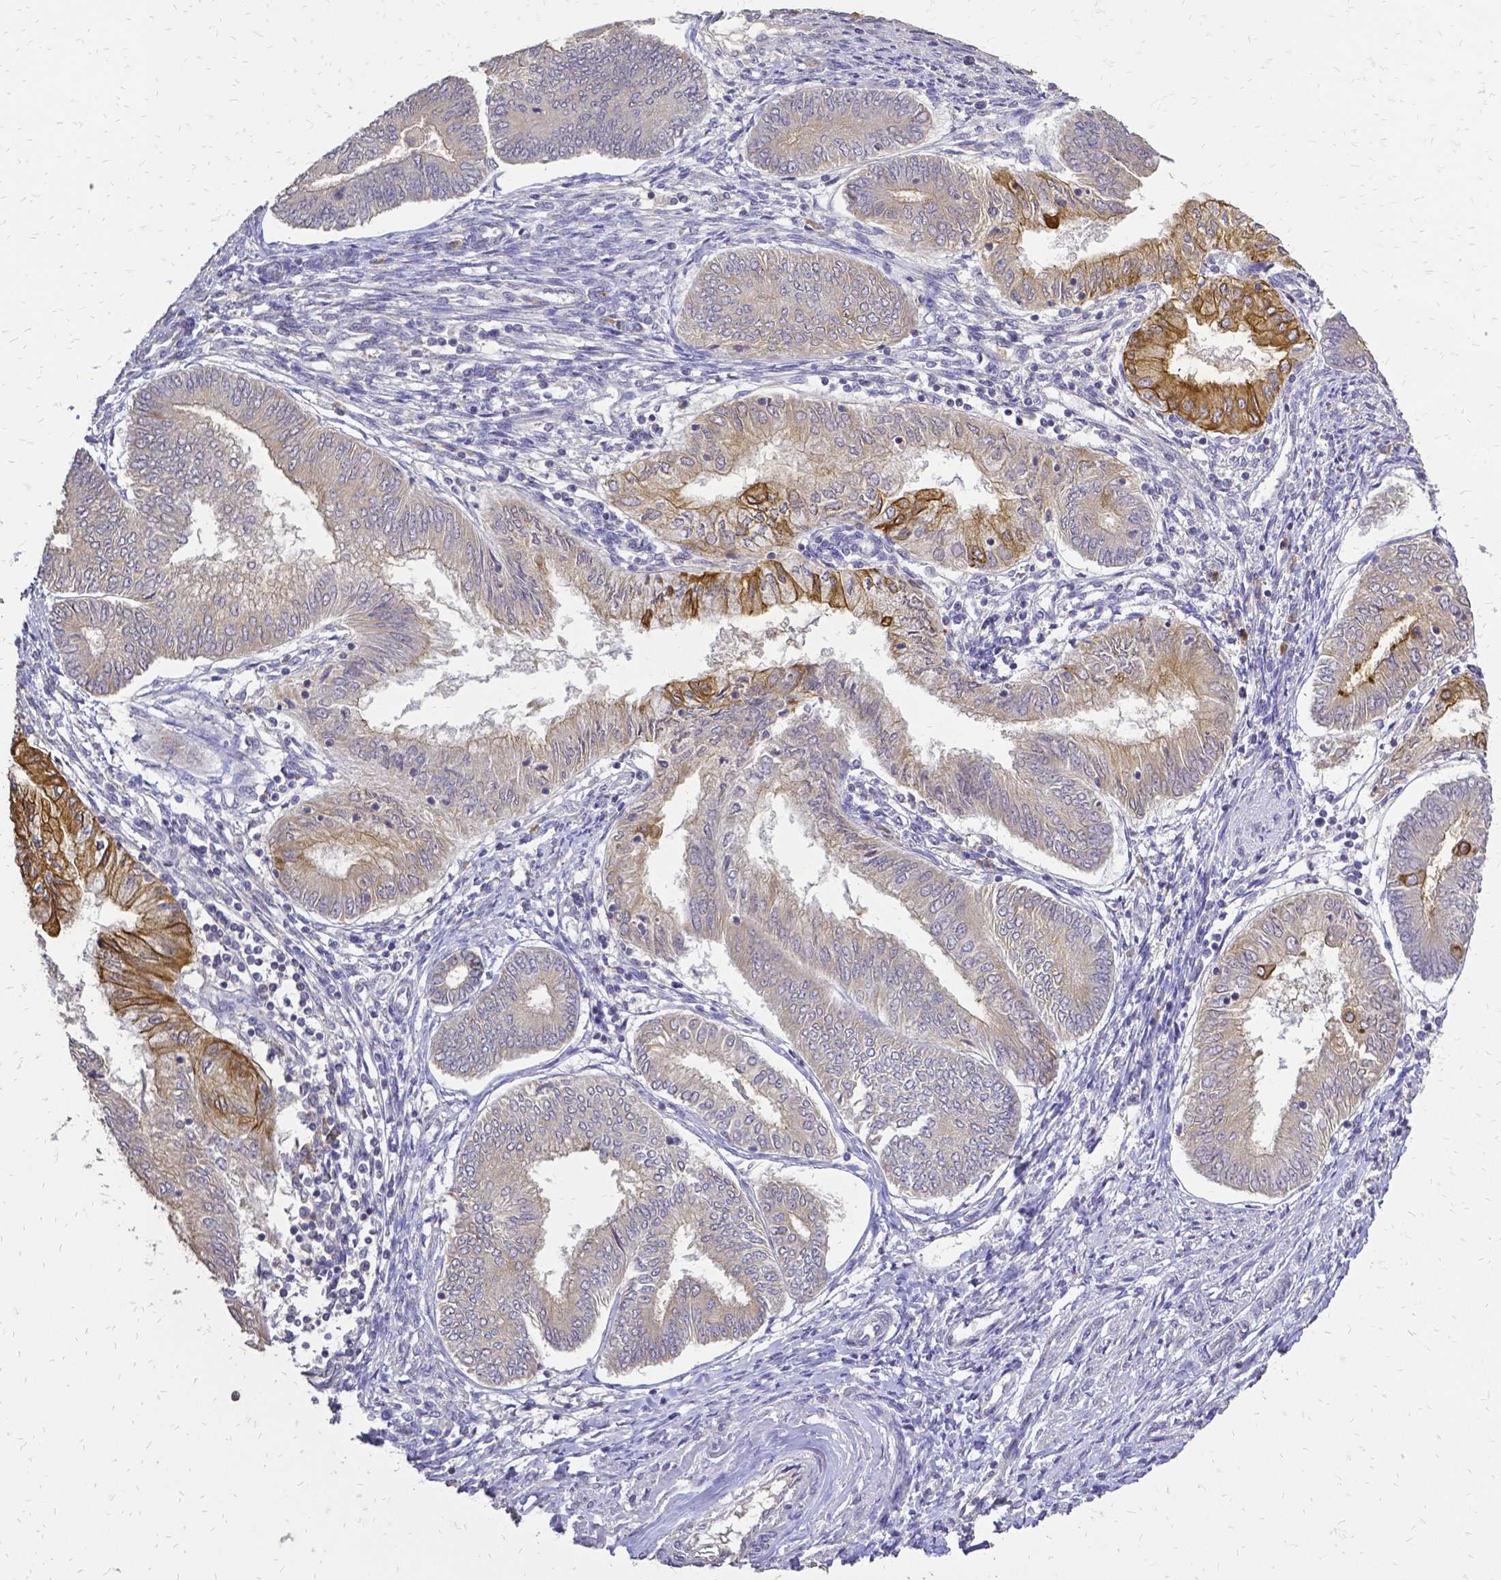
{"staining": {"intensity": "moderate", "quantity": "25%-75%", "location": "cytoplasmic/membranous"}, "tissue": "endometrial cancer", "cell_type": "Tumor cells", "image_type": "cancer", "snomed": [{"axis": "morphology", "description": "Adenocarcinoma, NOS"}, {"axis": "topography", "description": "Endometrium"}], "caption": "Brown immunohistochemical staining in human endometrial cancer (adenocarcinoma) displays moderate cytoplasmic/membranous staining in about 25%-75% of tumor cells. The staining was performed using DAB, with brown indicating positive protein expression. Nuclei are stained blue with hematoxylin.", "gene": "CIB1", "patient": {"sex": "female", "age": 68}}